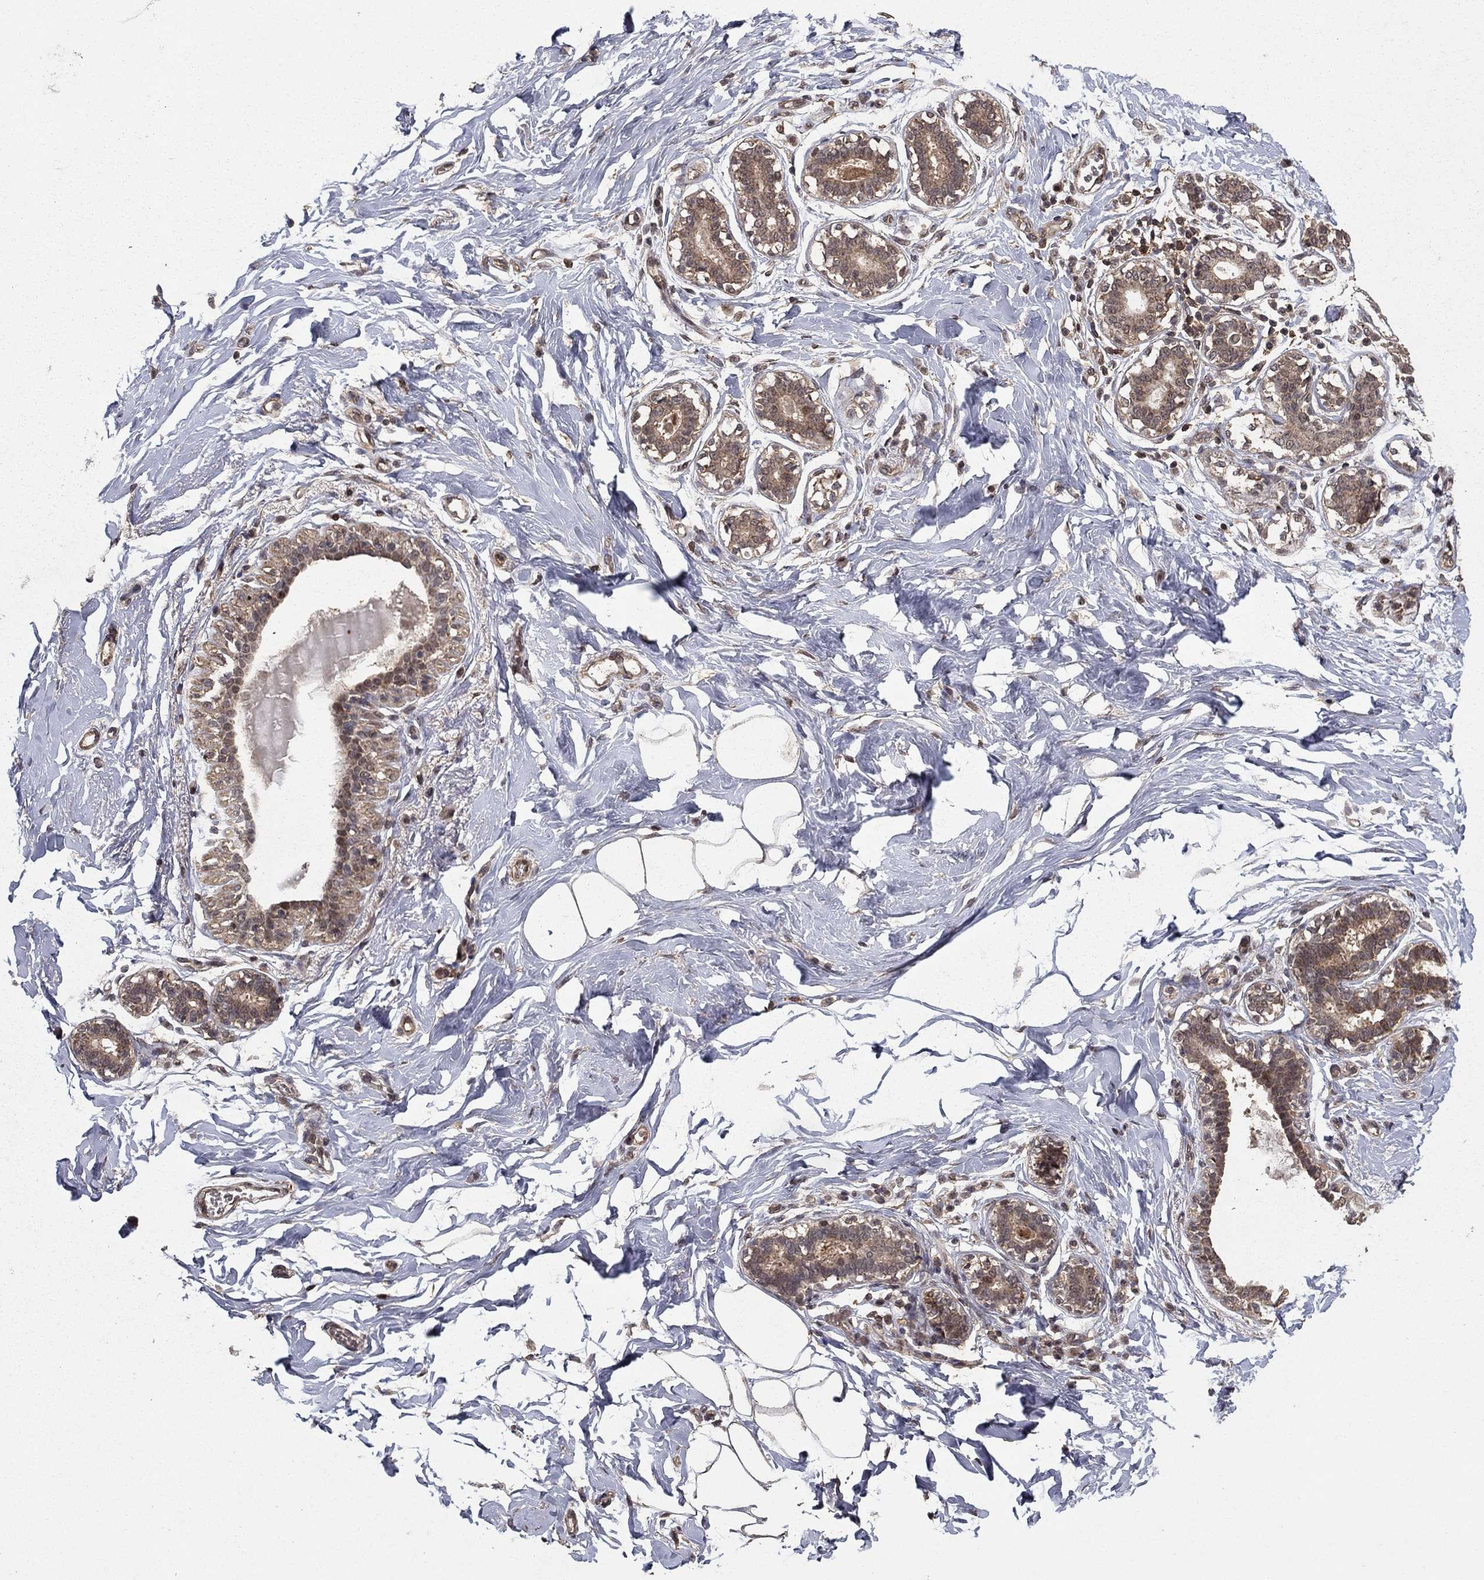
{"staining": {"intensity": "negative", "quantity": "none", "location": "none"}, "tissue": "breast", "cell_type": "Adipocytes", "image_type": "normal", "snomed": [{"axis": "morphology", "description": "Normal tissue, NOS"}, {"axis": "morphology", "description": "Lobular carcinoma, in situ"}, {"axis": "topography", "description": "Breast"}], "caption": "An IHC image of normal breast is shown. There is no staining in adipocytes of breast. (DAB (3,3'-diaminobenzidine) IHC visualized using brightfield microscopy, high magnification).", "gene": "PRDM1", "patient": {"sex": "female", "age": 35}}